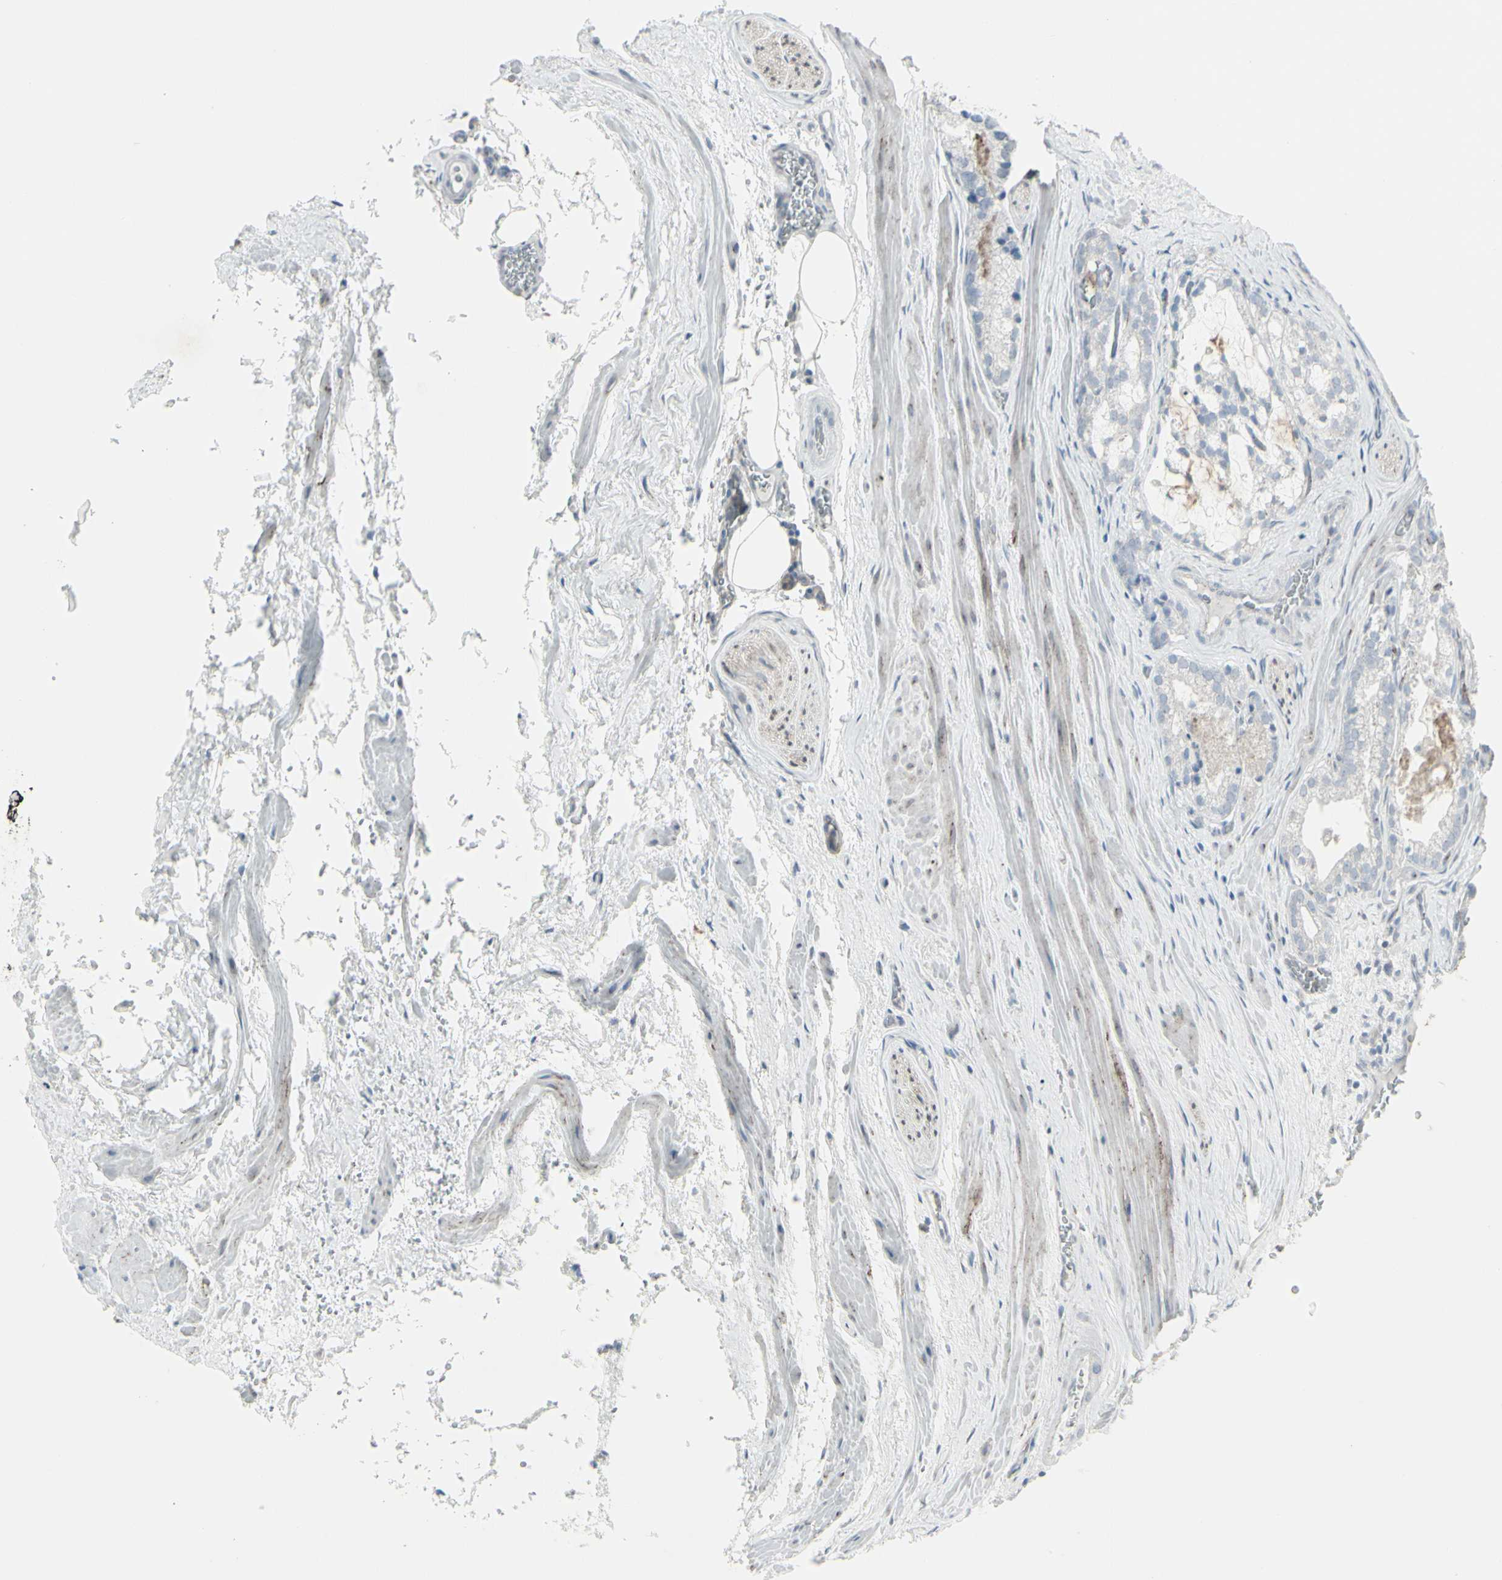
{"staining": {"intensity": "negative", "quantity": "none", "location": "none"}, "tissue": "prostate cancer", "cell_type": "Tumor cells", "image_type": "cancer", "snomed": [{"axis": "morphology", "description": "Adenocarcinoma, Low grade"}, {"axis": "topography", "description": "Prostate"}], "caption": "Prostate cancer was stained to show a protein in brown. There is no significant positivity in tumor cells. (DAB immunohistochemistry, high magnification).", "gene": "GJA1", "patient": {"sex": "male", "age": 59}}